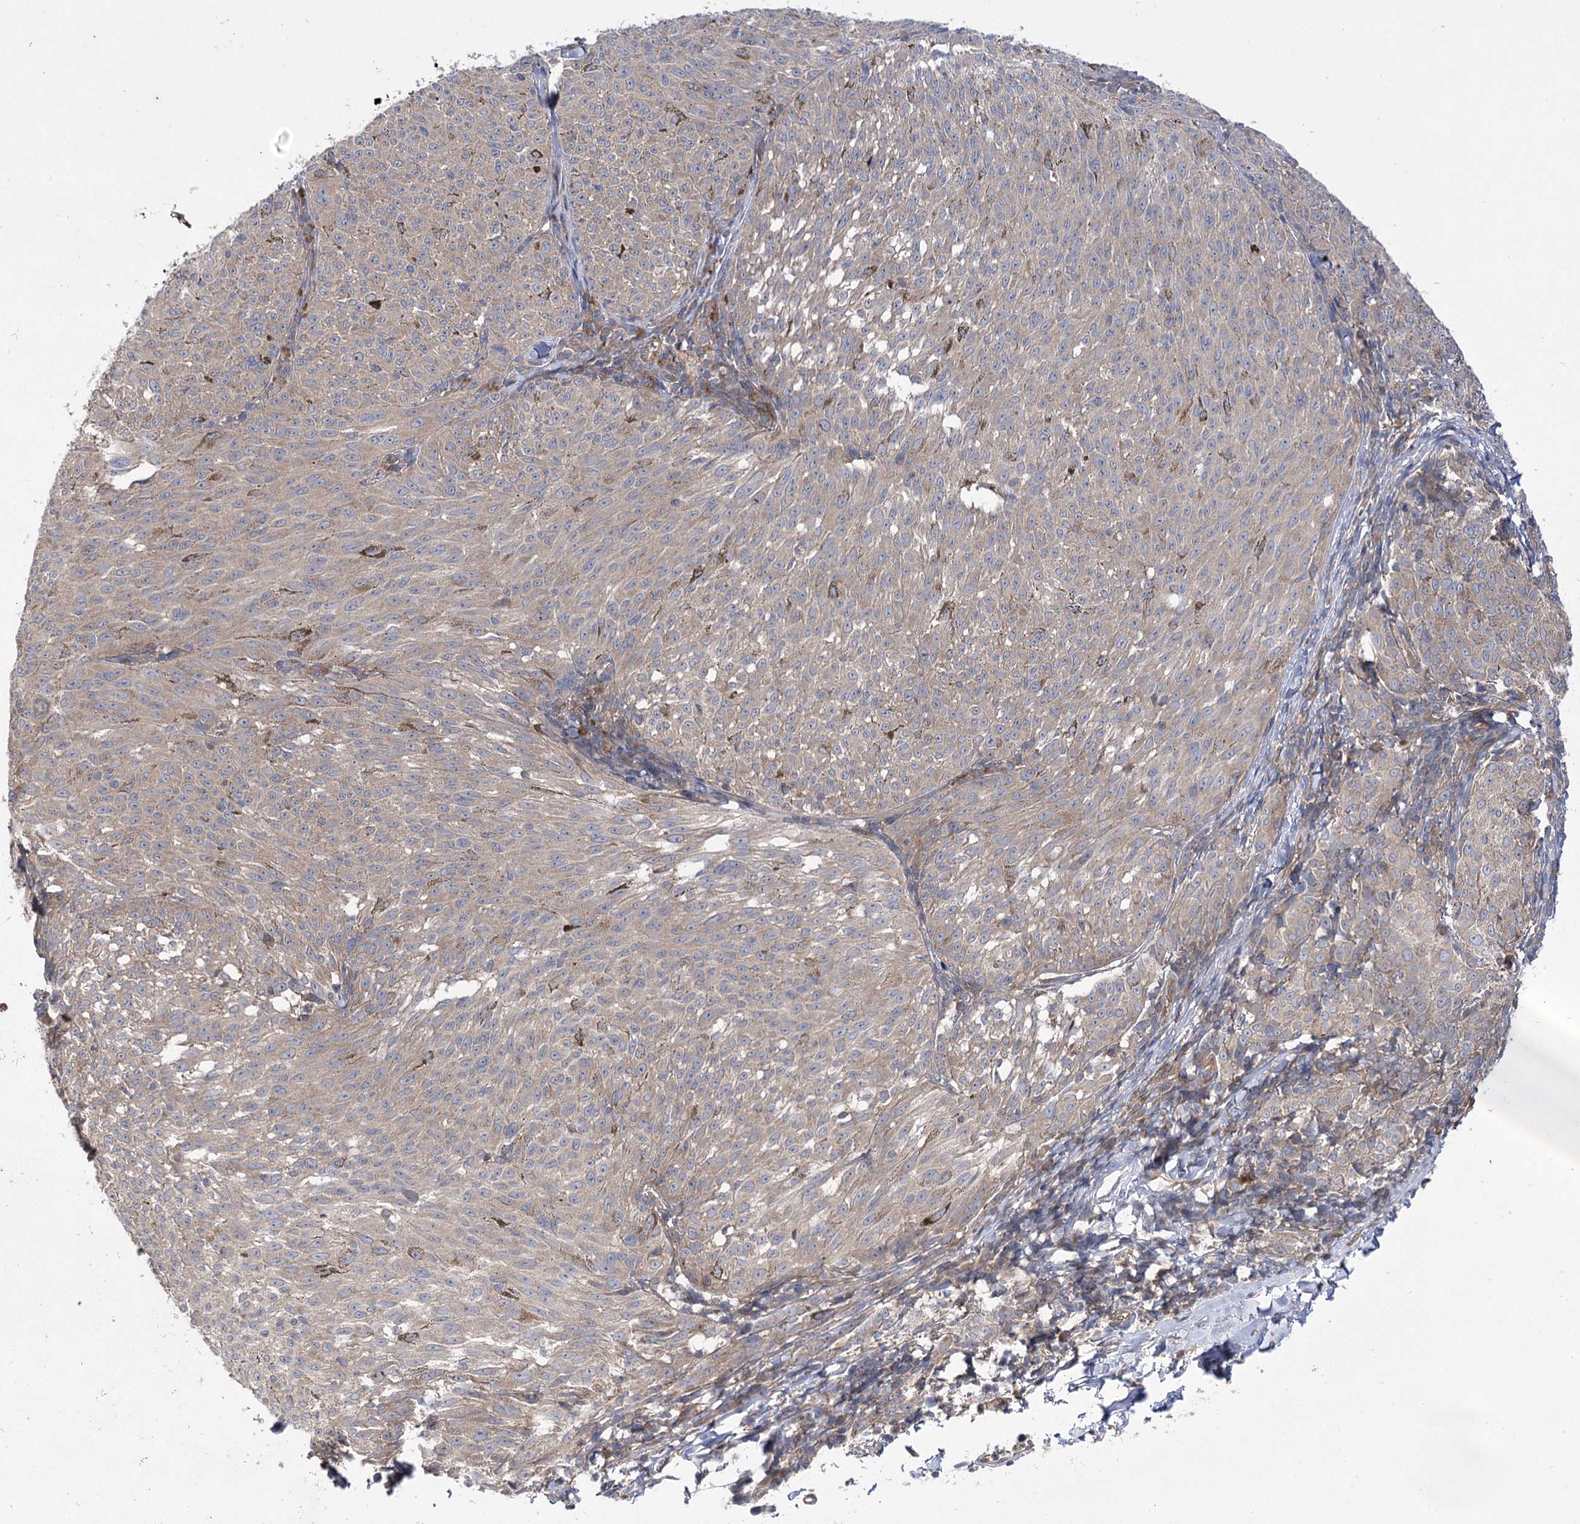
{"staining": {"intensity": "weak", "quantity": "<25%", "location": "cytoplasmic/membranous"}, "tissue": "melanoma", "cell_type": "Tumor cells", "image_type": "cancer", "snomed": [{"axis": "morphology", "description": "Malignant melanoma, NOS"}, {"axis": "topography", "description": "Skin"}], "caption": "Tumor cells are negative for brown protein staining in melanoma. (DAB (3,3'-diaminobenzidine) immunohistochemistry with hematoxylin counter stain).", "gene": "BCR", "patient": {"sex": "female", "age": 72}}